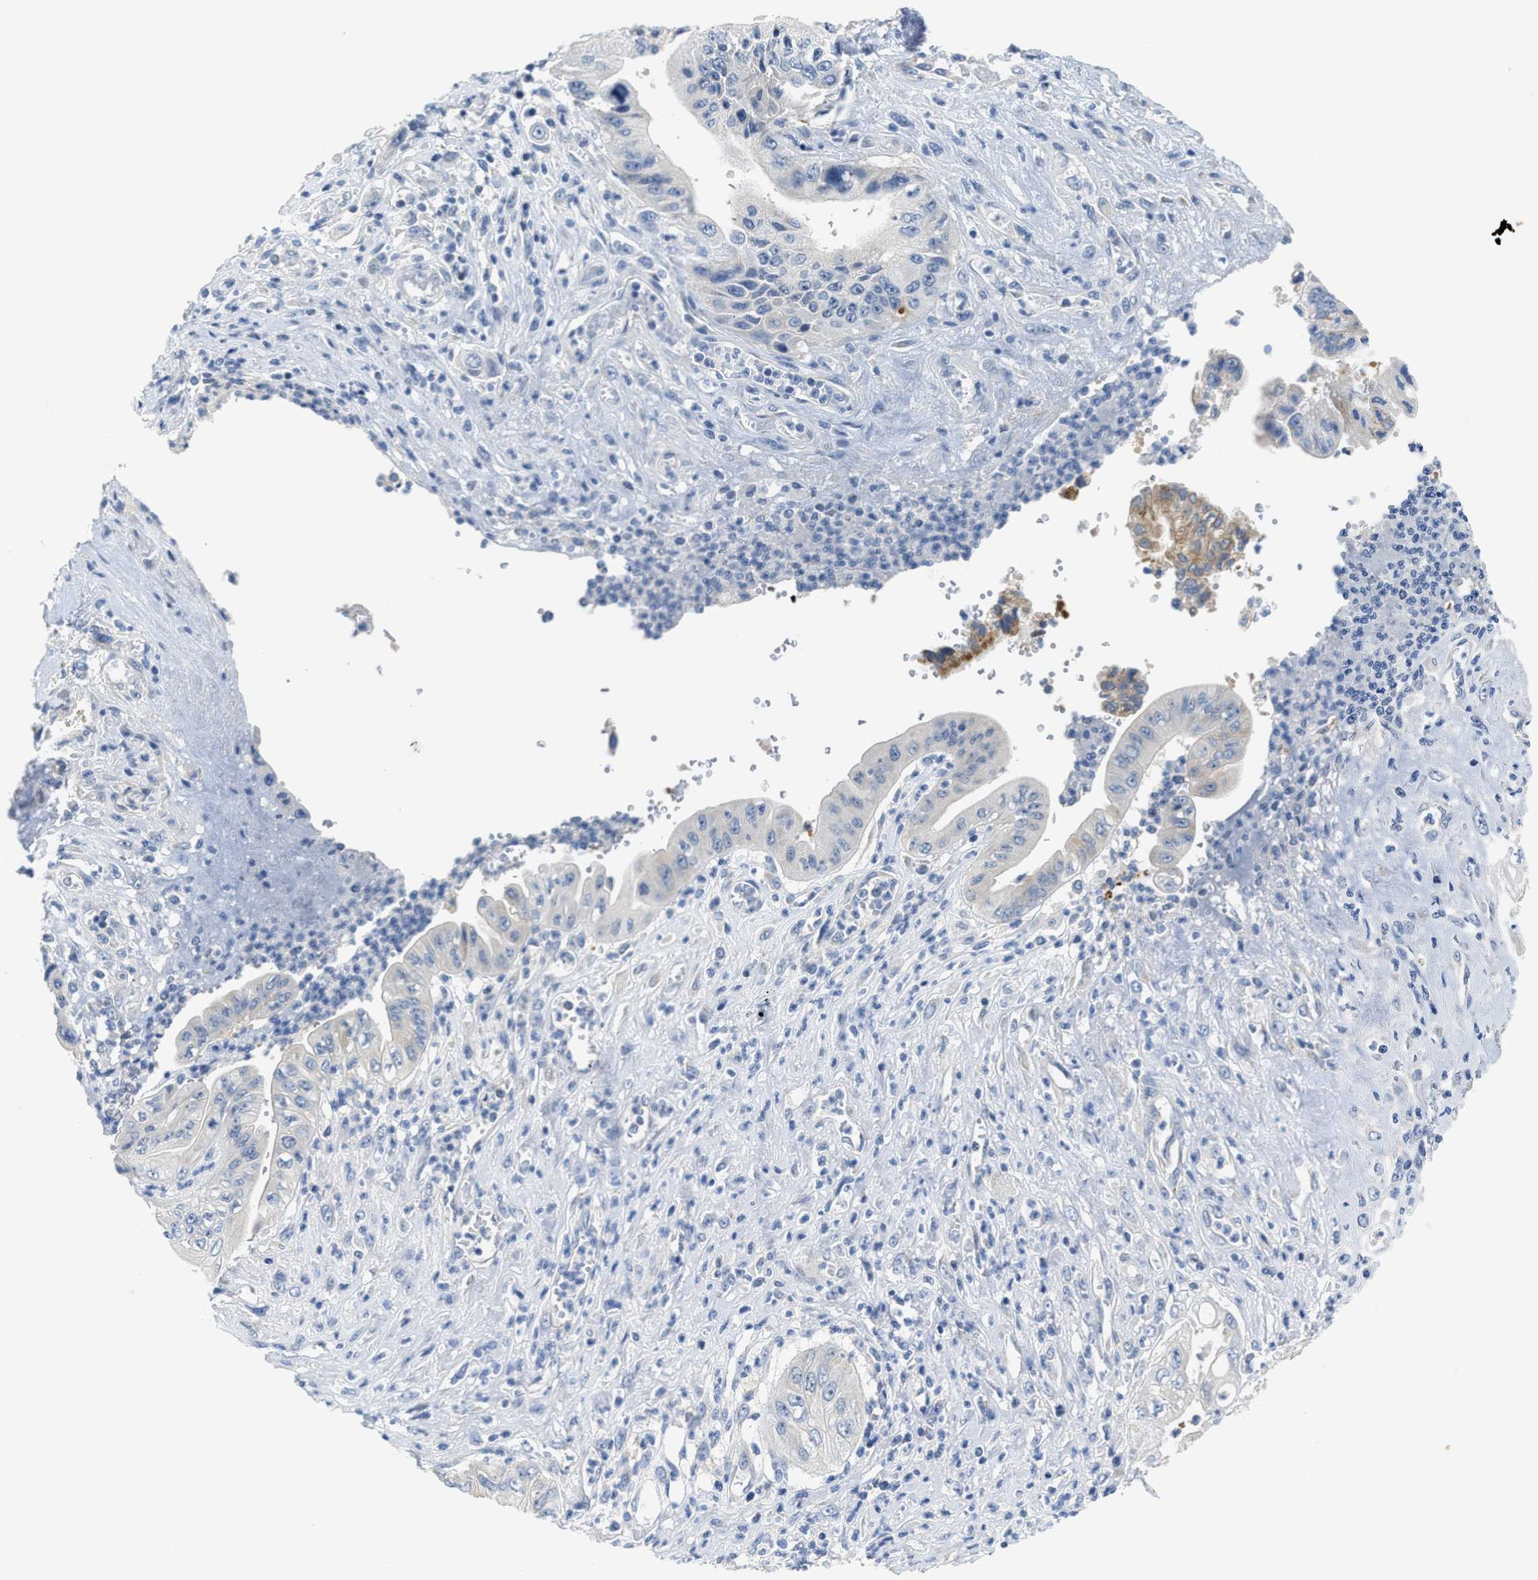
{"staining": {"intensity": "moderate", "quantity": "25%-75%", "location": "cytoplasmic/membranous"}, "tissue": "pancreatic cancer", "cell_type": "Tumor cells", "image_type": "cancer", "snomed": [{"axis": "morphology", "description": "Adenocarcinoma, NOS"}, {"axis": "topography", "description": "Pancreas"}], "caption": "High-magnification brightfield microscopy of pancreatic adenocarcinoma stained with DAB (brown) and counterstained with hematoxylin (blue). tumor cells exhibit moderate cytoplasmic/membranous staining is seen in approximately25%-75% of cells.", "gene": "GATD3", "patient": {"sex": "female", "age": 73}}